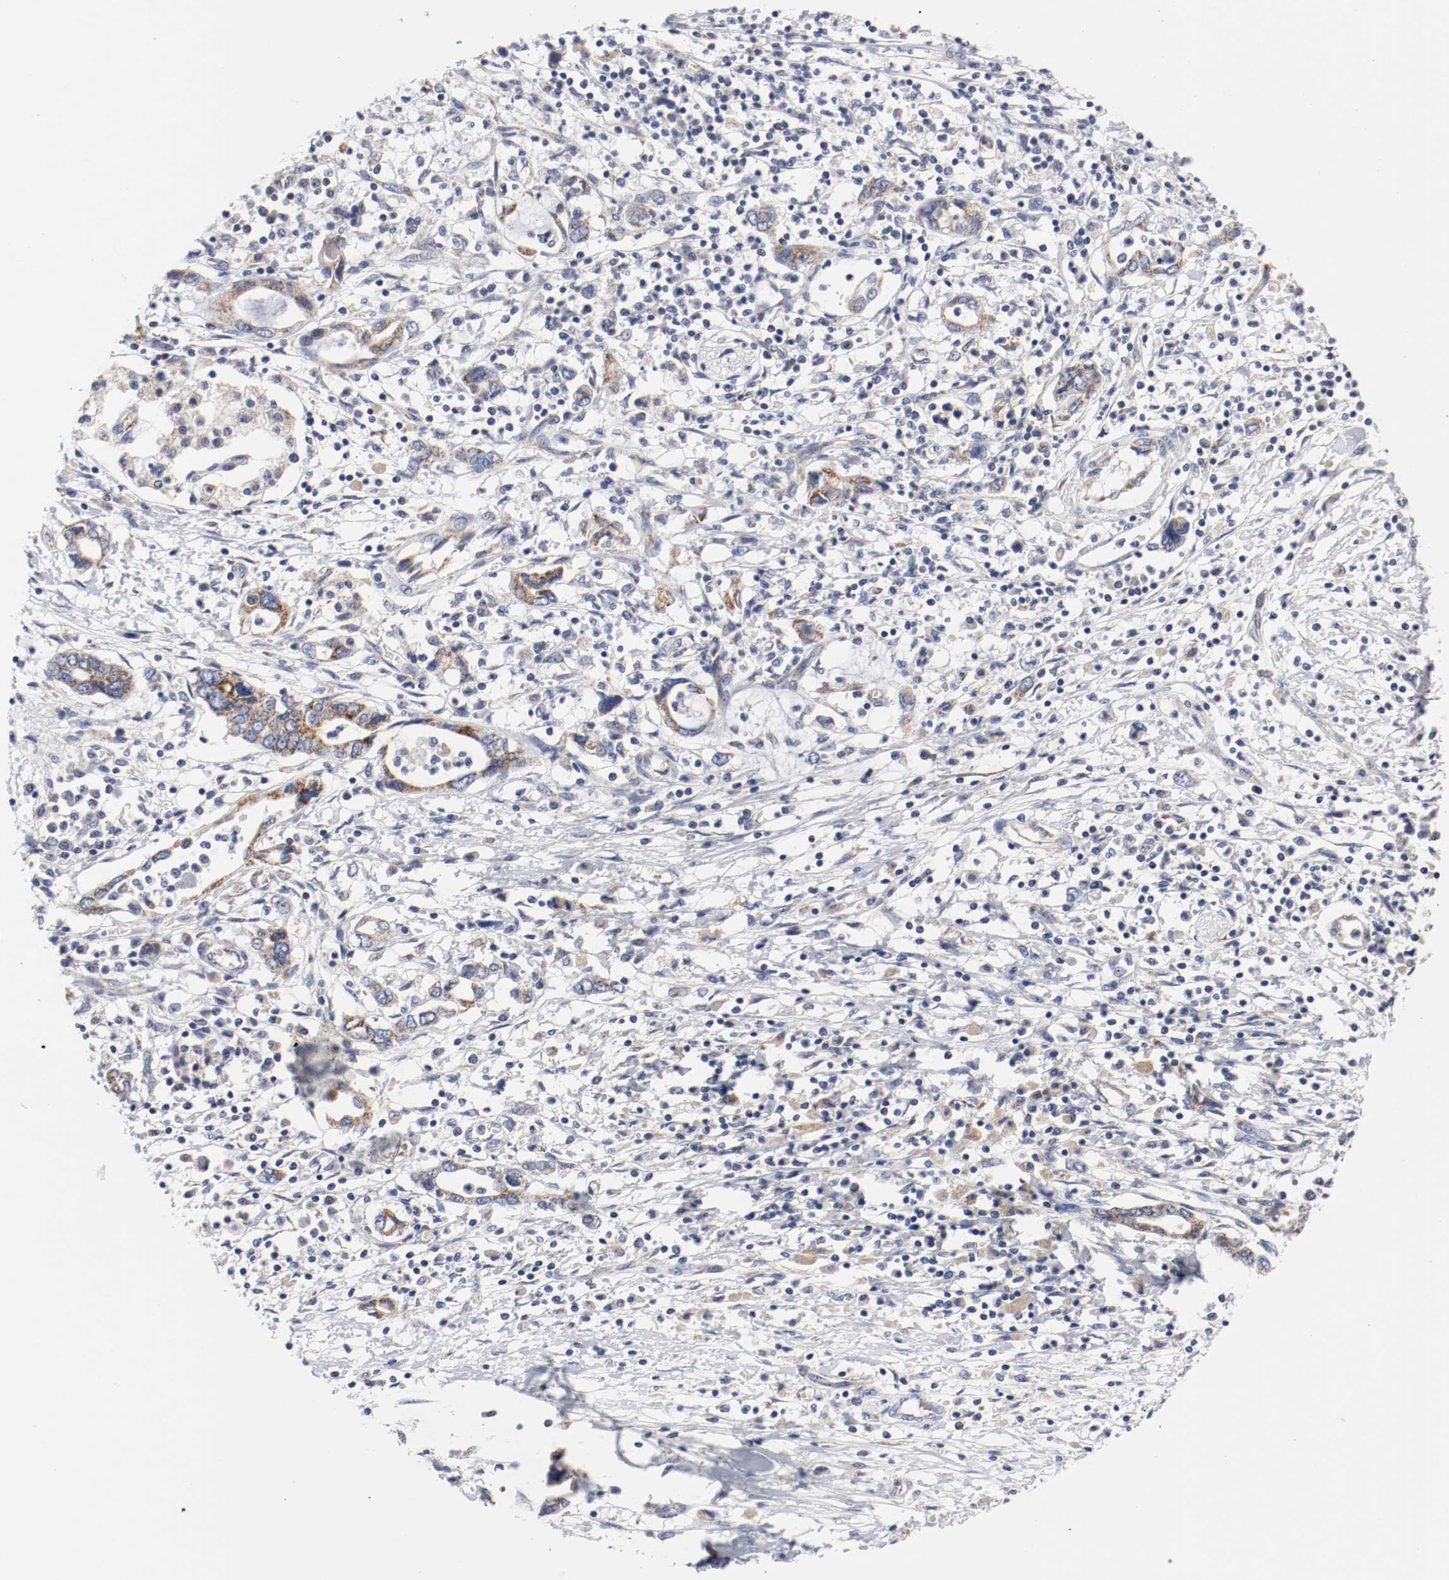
{"staining": {"intensity": "moderate", "quantity": ">75%", "location": "cytoplasmic/membranous"}, "tissue": "pancreatic cancer", "cell_type": "Tumor cells", "image_type": "cancer", "snomed": [{"axis": "morphology", "description": "Adenocarcinoma, NOS"}, {"axis": "topography", "description": "Pancreas"}], "caption": "DAB (3,3'-diaminobenzidine) immunohistochemical staining of pancreatic cancer (adenocarcinoma) demonstrates moderate cytoplasmic/membranous protein expression in about >75% of tumor cells.", "gene": "AFG3L2", "patient": {"sex": "female", "age": 57}}